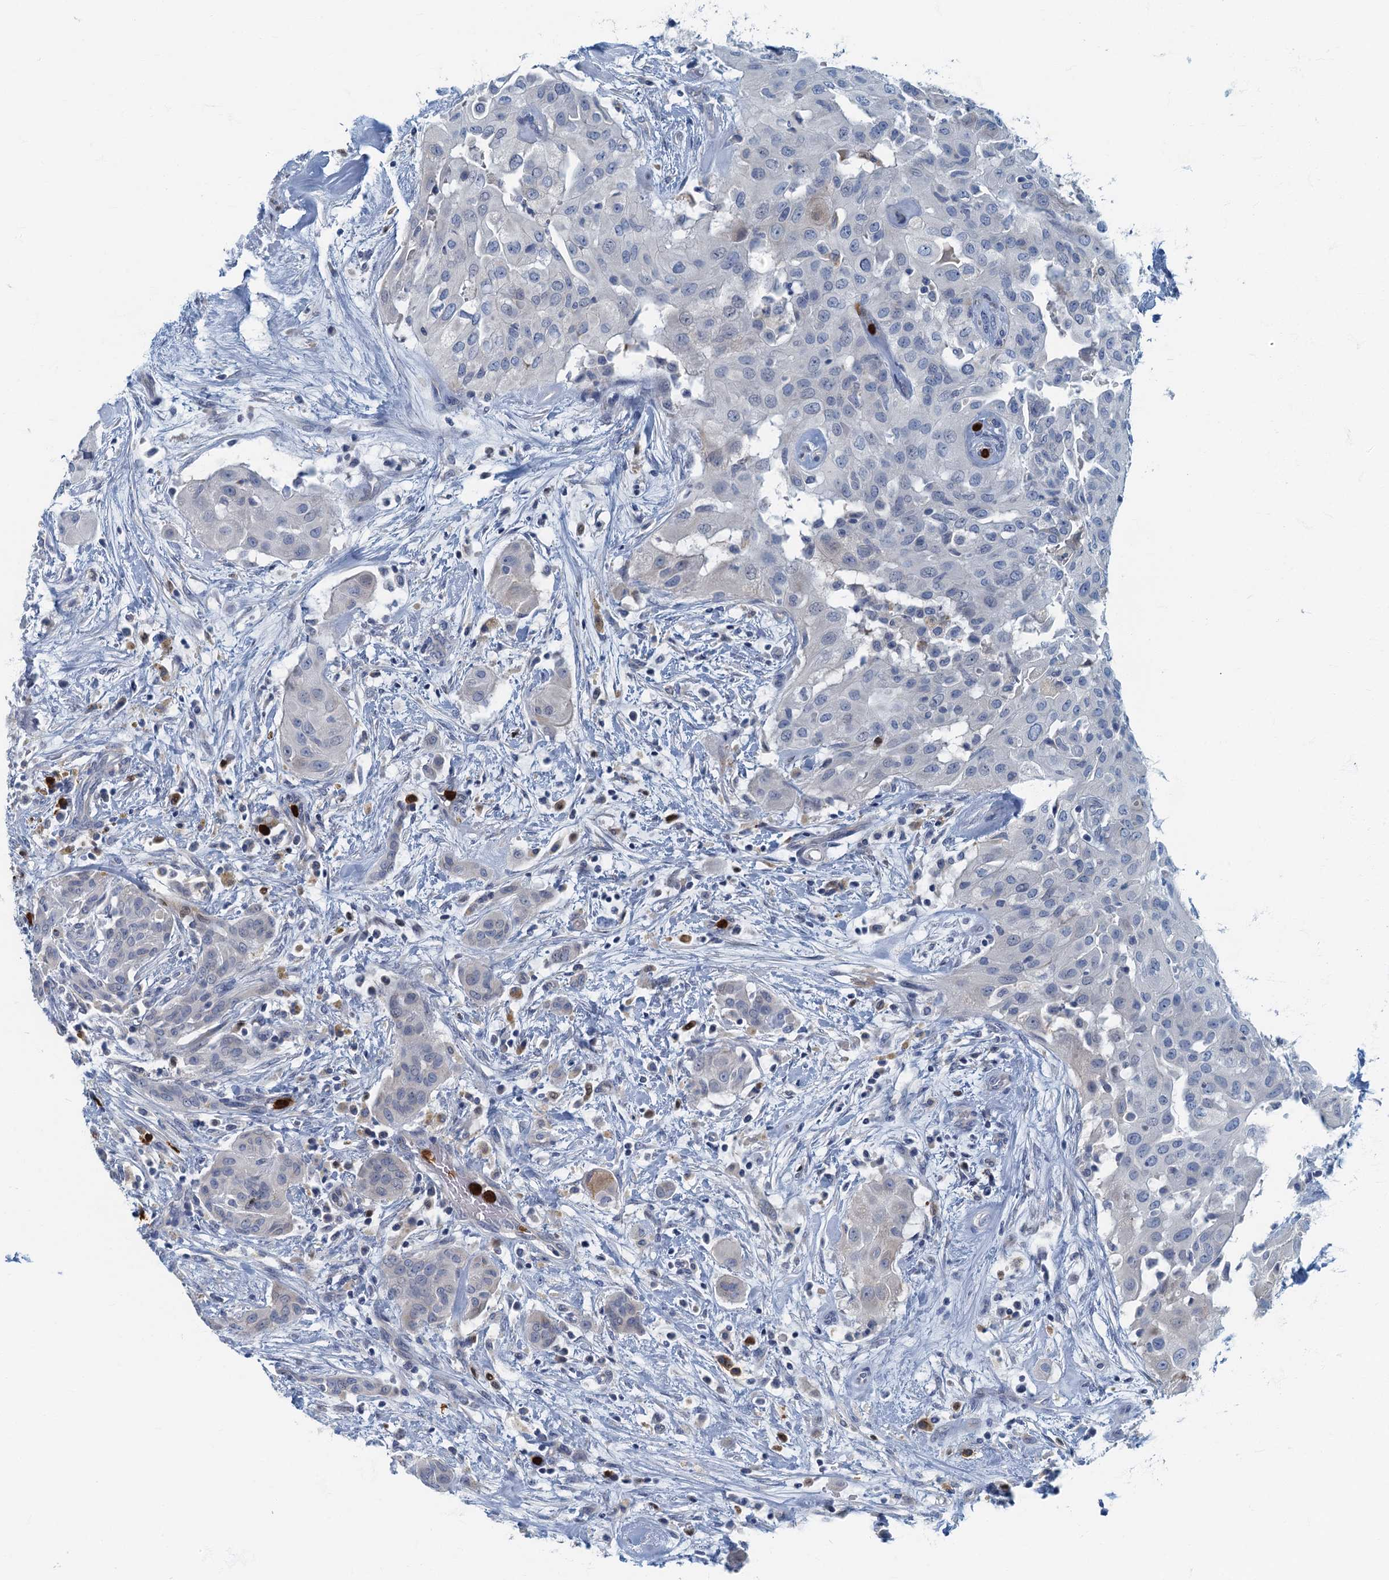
{"staining": {"intensity": "negative", "quantity": "none", "location": "none"}, "tissue": "thyroid cancer", "cell_type": "Tumor cells", "image_type": "cancer", "snomed": [{"axis": "morphology", "description": "Papillary adenocarcinoma, NOS"}, {"axis": "topography", "description": "Thyroid gland"}], "caption": "A photomicrograph of papillary adenocarcinoma (thyroid) stained for a protein displays no brown staining in tumor cells.", "gene": "ANKDD1A", "patient": {"sex": "female", "age": 59}}